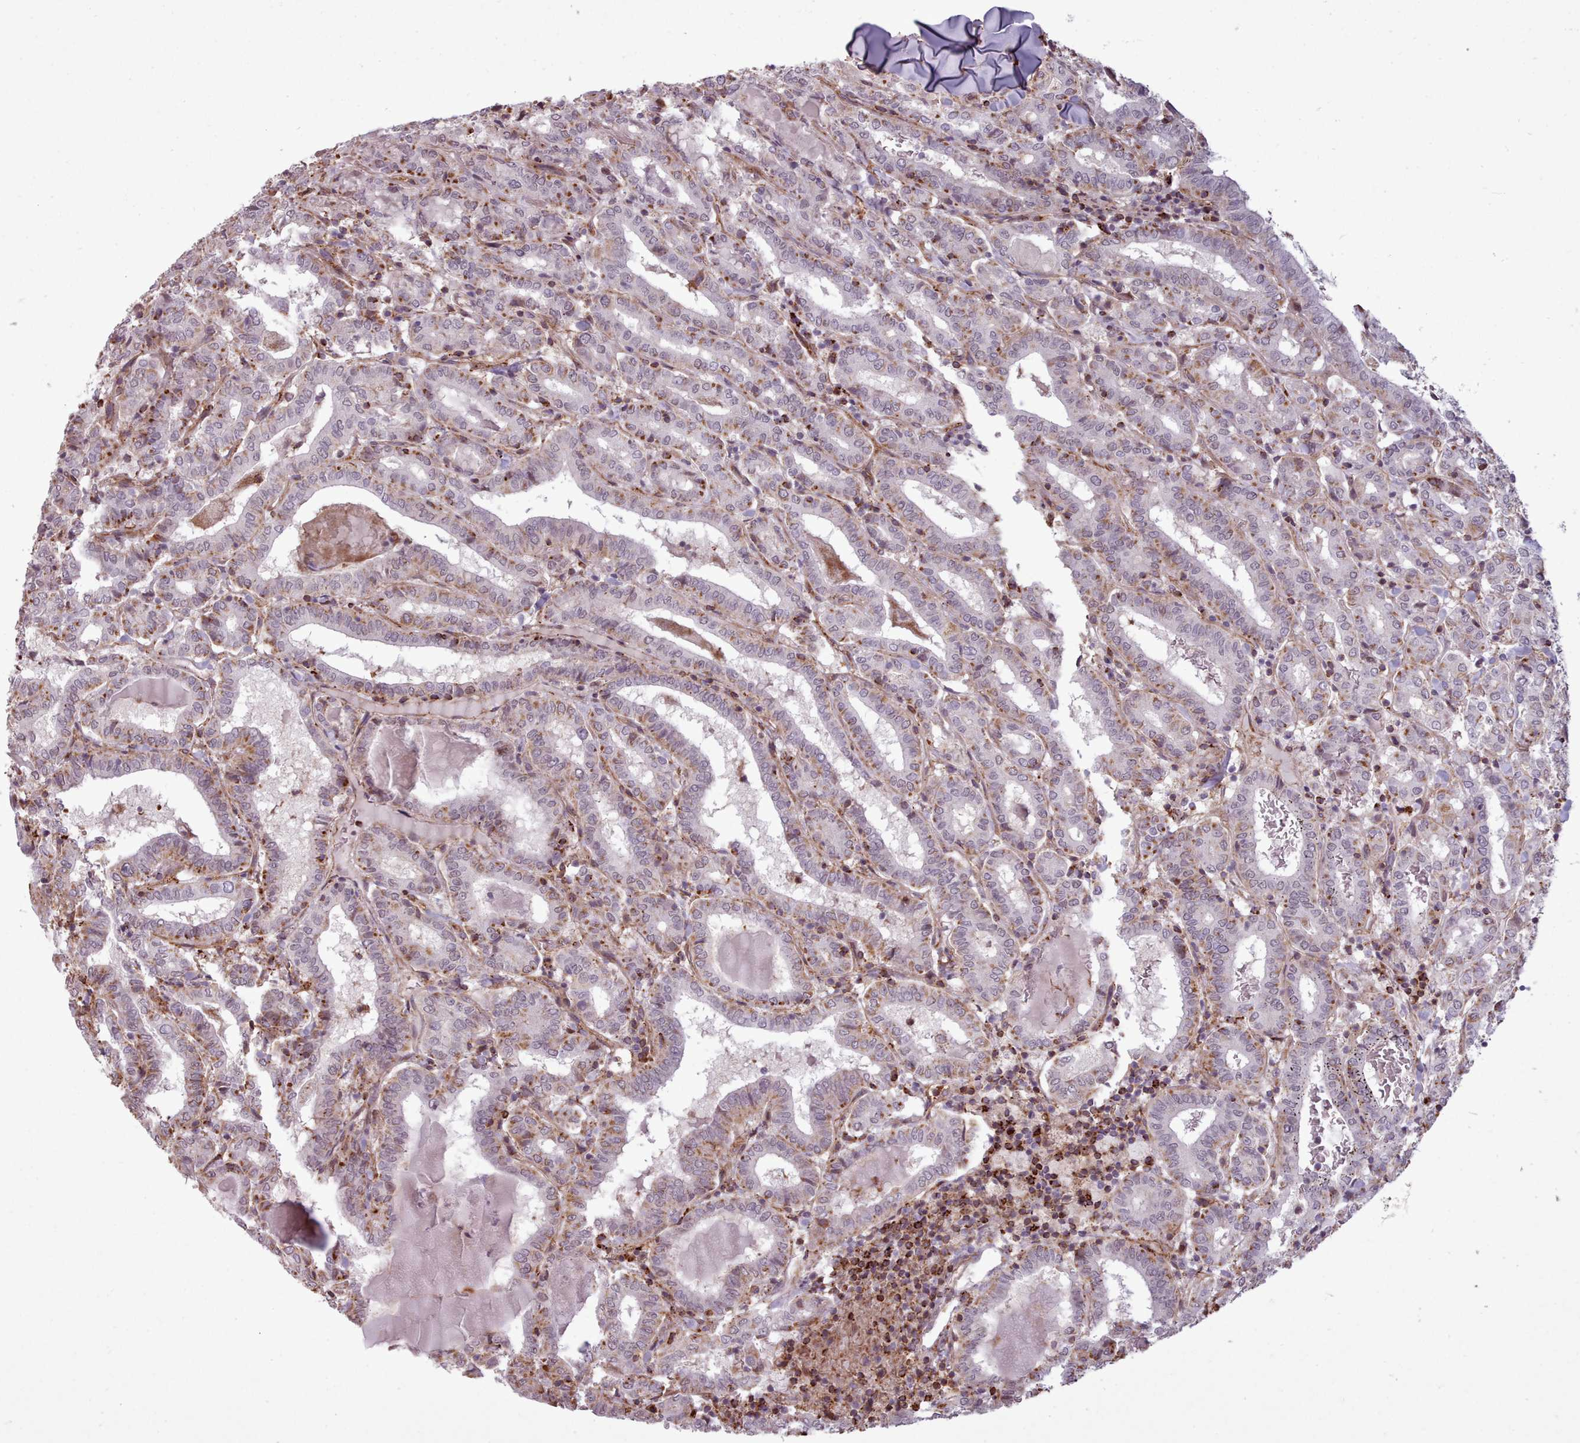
{"staining": {"intensity": "negative", "quantity": "none", "location": "none"}, "tissue": "thyroid cancer", "cell_type": "Tumor cells", "image_type": "cancer", "snomed": [{"axis": "morphology", "description": "Papillary adenocarcinoma, NOS"}, {"axis": "topography", "description": "Thyroid gland"}], "caption": "A photomicrograph of human papillary adenocarcinoma (thyroid) is negative for staining in tumor cells. Nuclei are stained in blue.", "gene": "ZMYM4", "patient": {"sex": "female", "age": 72}}